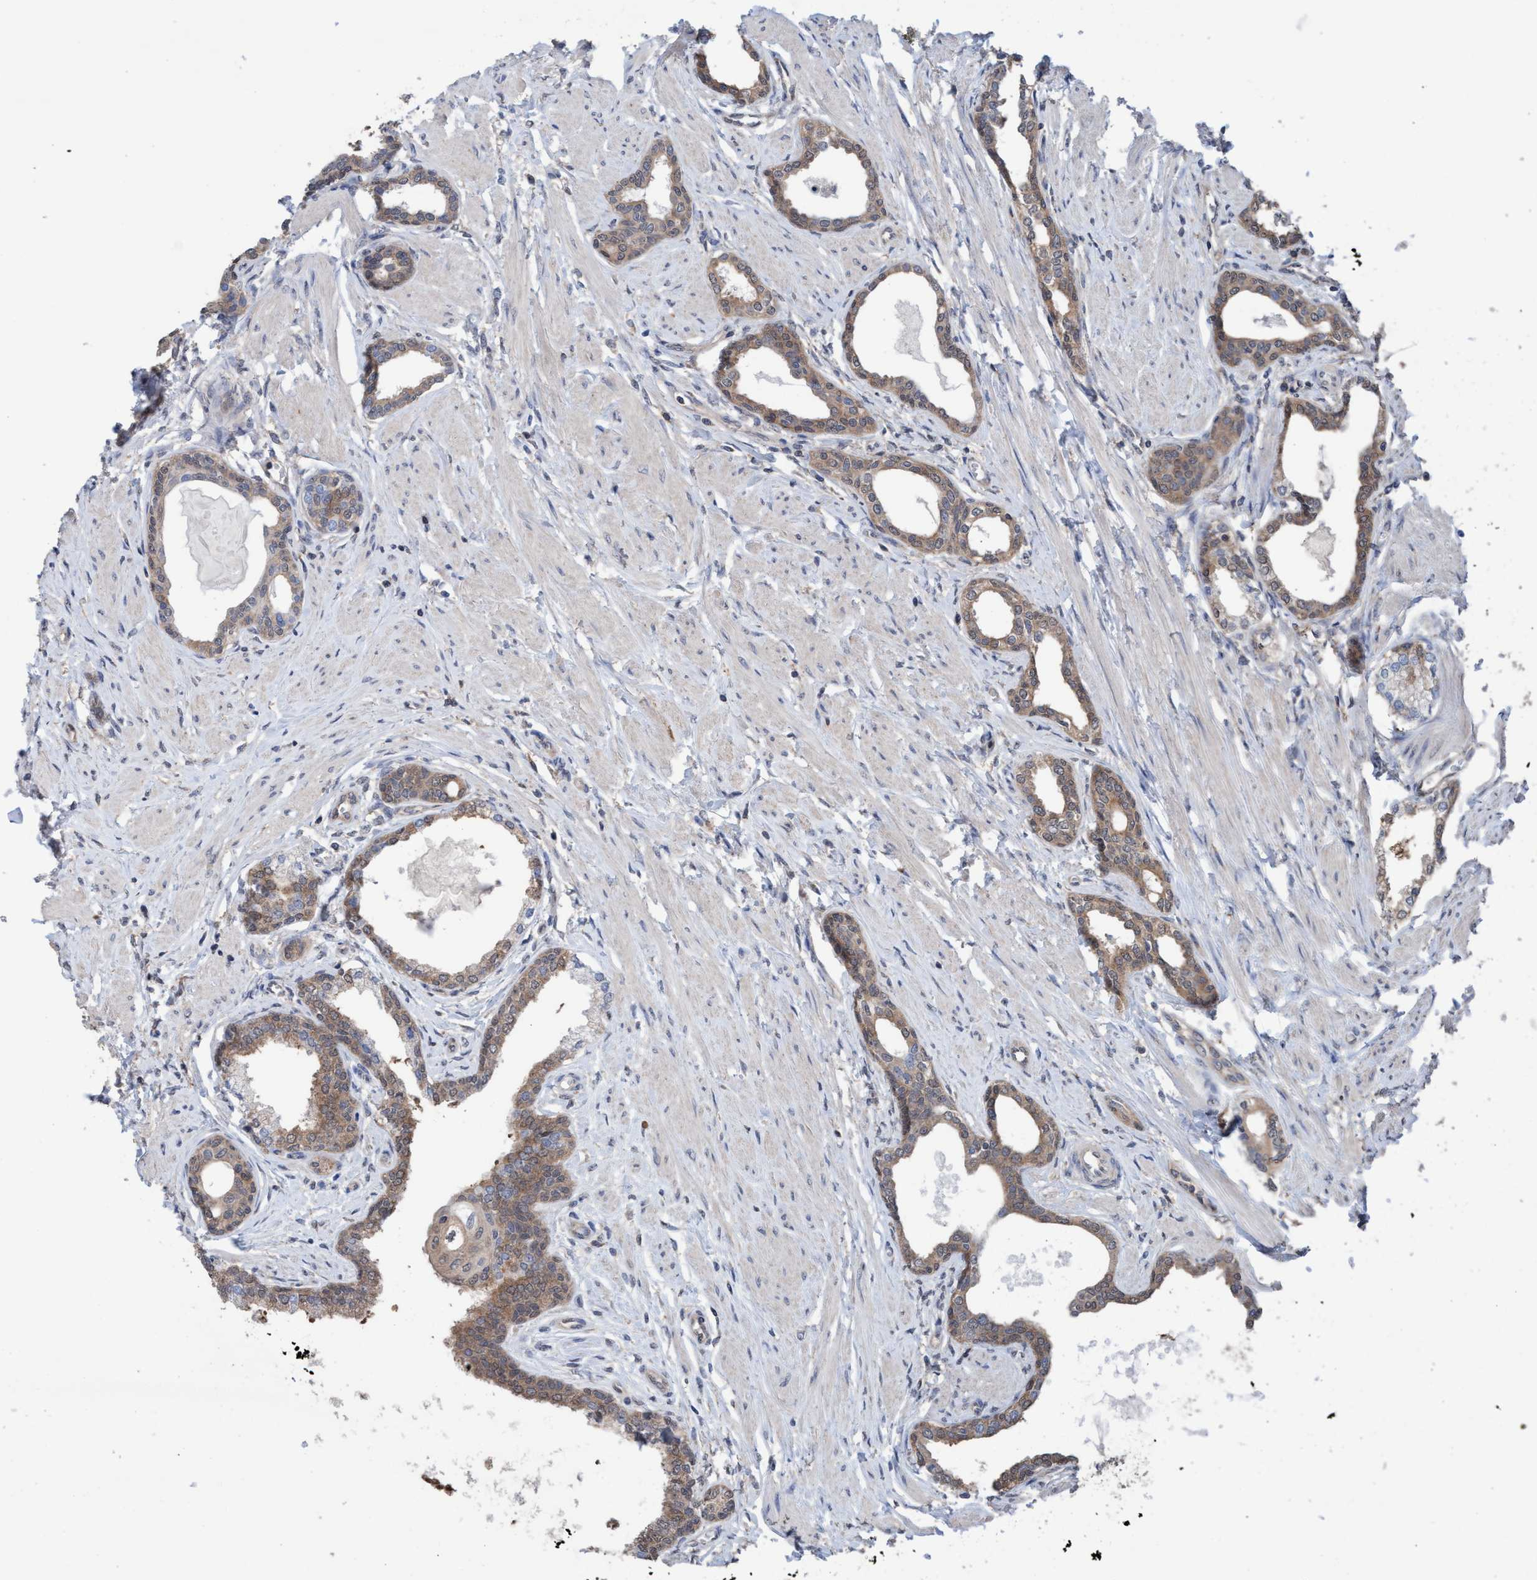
{"staining": {"intensity": "weak", "quantity": ">75%", "location": "cytoplasmic/membranous"}, "tissue": "prostate cancer", "cell_type": "Tumor cells", "image_type": "cancer", "snomed": [{"axis": "morphology", "description": "Adenocarcinoma, High grade"}, {"axis": "topography", "description": "Prostate"}], "caption": "An IHC photomicrograph of tumor tissue is shown. Protein staining in brown labels weak cytoplasmic/membranous positivity in high-grade adenocarcinoma (prostate) within tumor cells. The staining was performed using DAB to visualize the protein expression in brown, while the nuclei were stained in blue with hematoxylin (Magnification: 20x).", "gene": "GLOD4", "patient": {"sex": "male", "age": 52}}